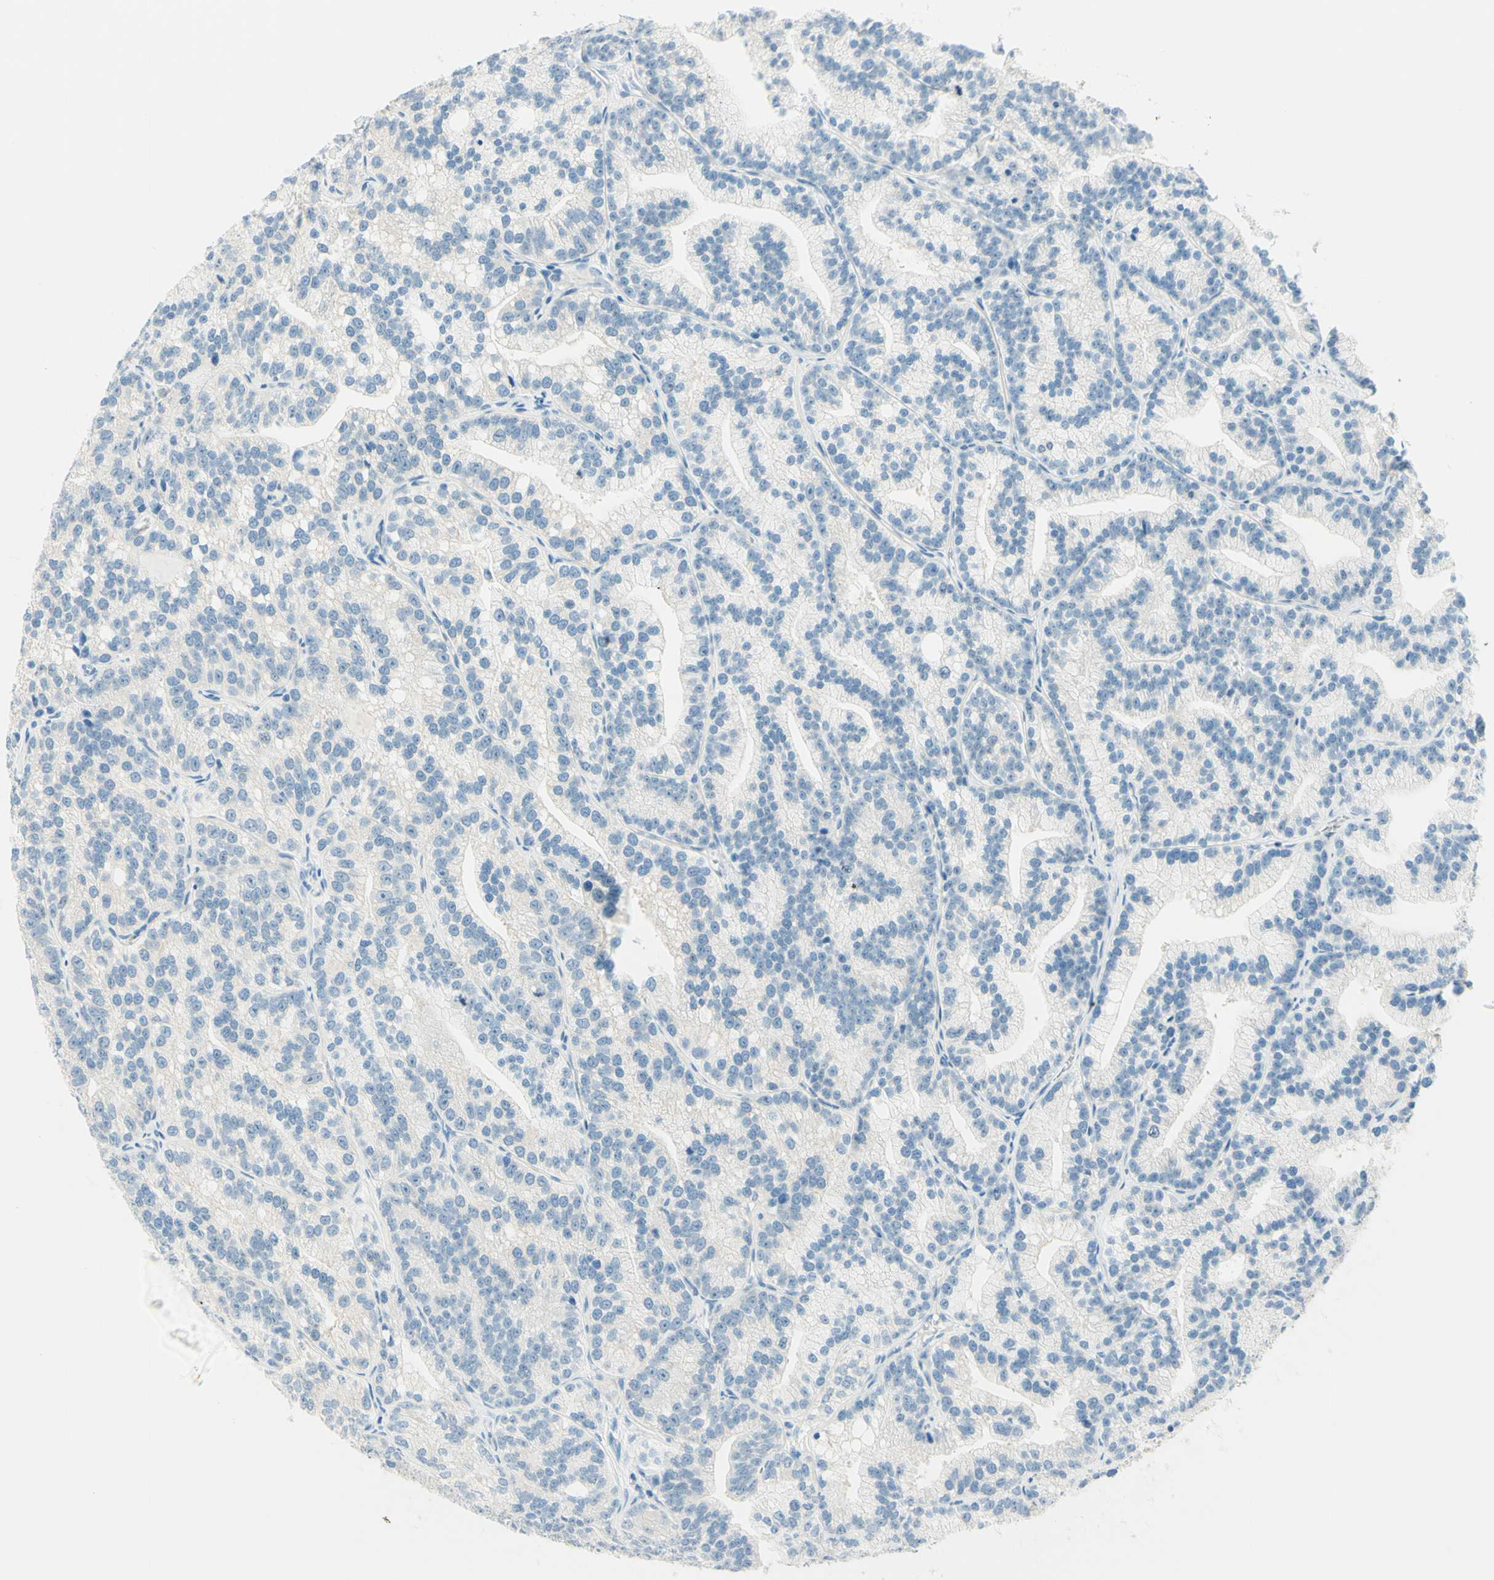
{"staining": {"intensity": "negative", "quantity": "none", "location": "none"}, "tissue": "prostate cancer", "cell_type": "Tumor cells", "image_type": "cancer", "snomed": [{"axis": "morphology", "description": "Adenocarcinoma, Low grade"}, {"axis": "topography", "description": "Prostate"}], "caption": "Tumor cells are negative for brown protein staining in adenocarcinoma (low-grade) (prostate).", "gene": "TMEM132D", "patient": {"sex": "male", "age": 89}}